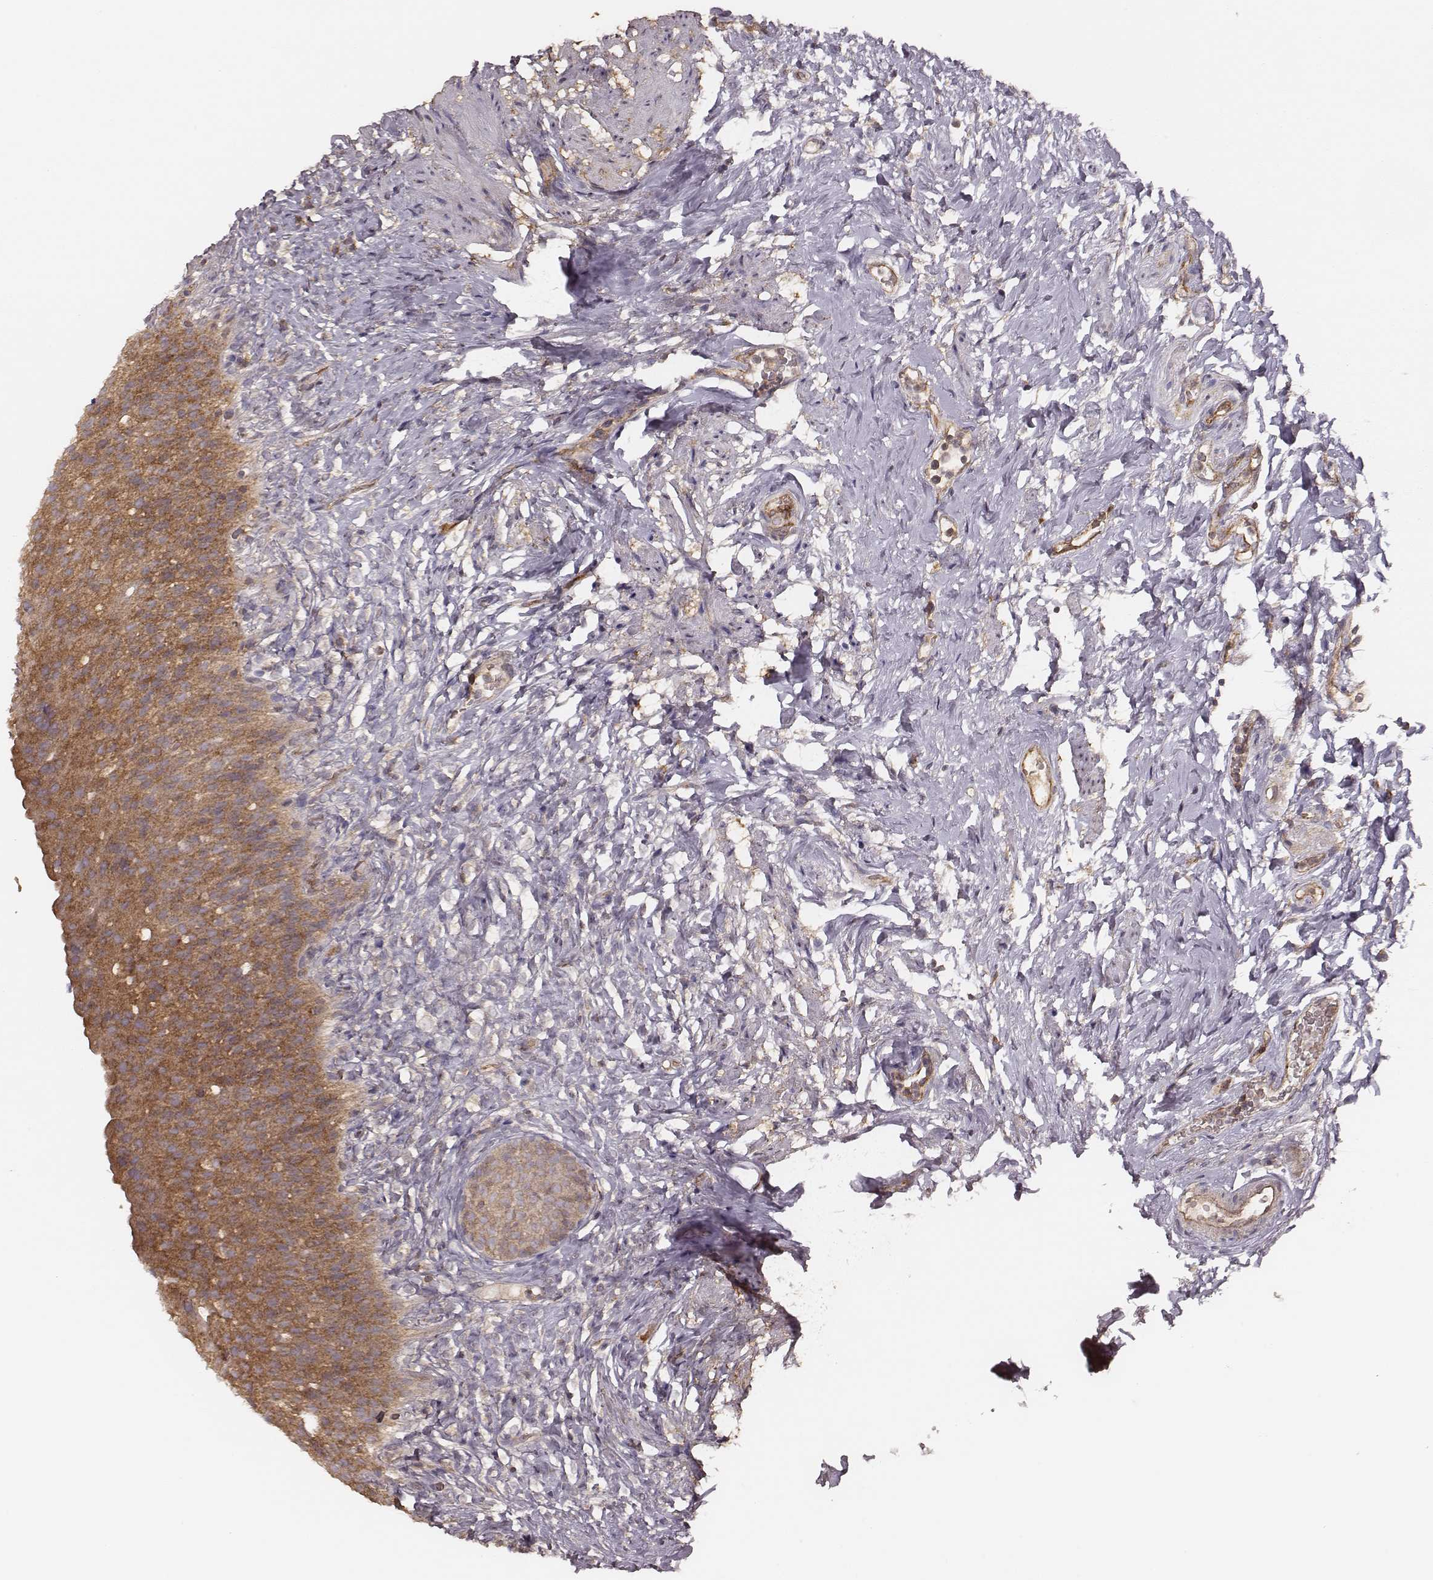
{"staining": {"intensity": "moderate", "quantity": ">75%", "location": "cytoplasmic/membranous"}, "tissue": "urinary bladder", "cell_type": "Urothelial cells", "image_type": "normal", "snomed": [{"axis": "morphology", "description": "Normal tissue, NOS"}, {"axis": "topography", "description": "Urinary bladder"}], "caption": "Urothelial cells exhibit medium levels of moderate cytoplasmic/membranous positivity in approximately >75% of cells in benign urinary bladder.", "gene": "CARS1", "patient": {"sex": "male", "age": 76}}